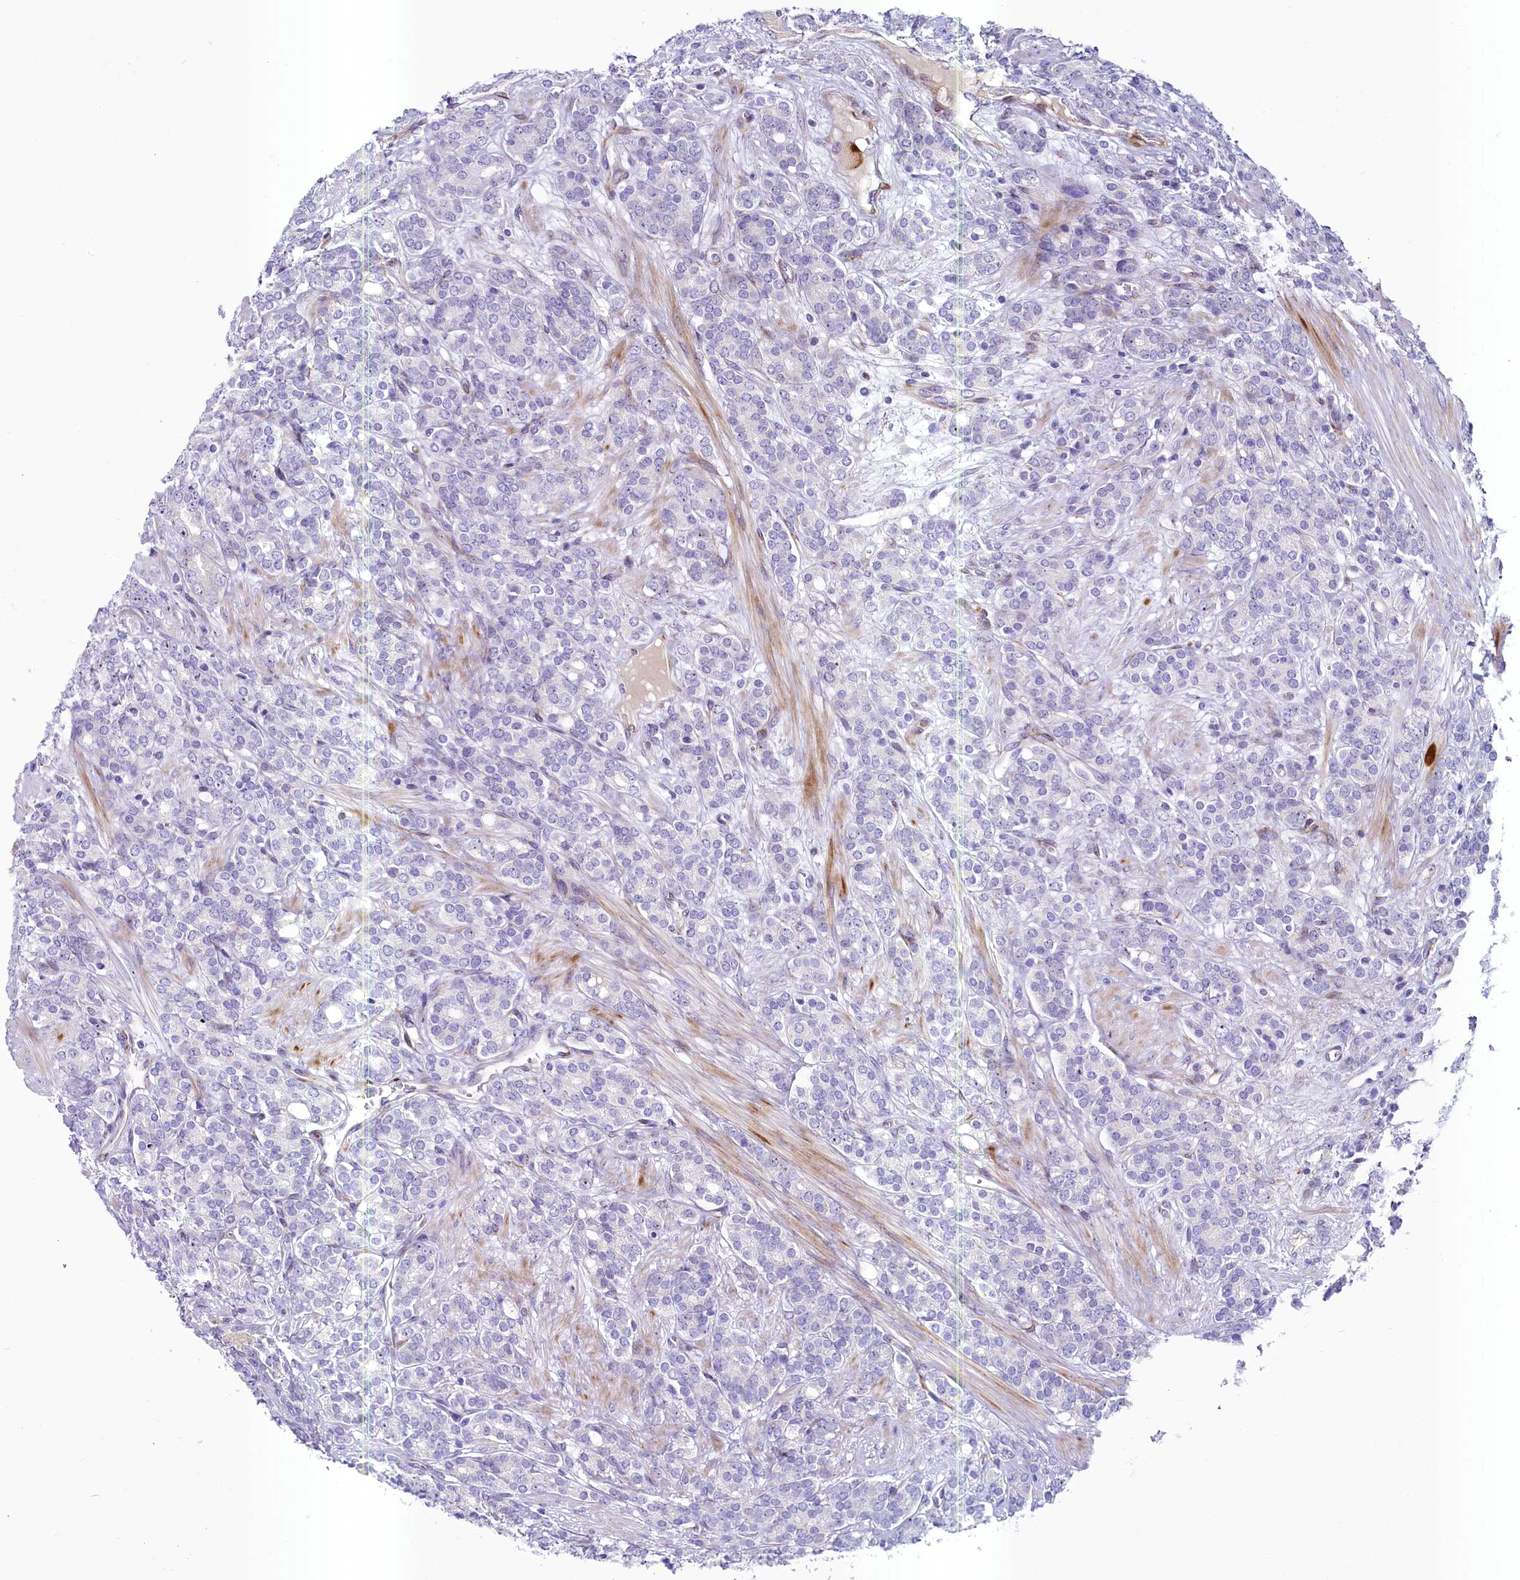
{"staining": {"intensity": "weak", "quantity": "<25%", "location": "nuclear"}, "tissue": "prostate cancer", "cell_type": "Tumor cells", "image_type": "cancer", "snomed": [{"axis": "morphology", "description": "Adenocarcinoma, High grade"}, {"axis": "topography", "description": "Prostate"}], "caption": "There is no significant staining in tumor cells of prostate cancer. (Stains: DAB immunohistochemistry (IHC) with hematoxylin counter stain, Microscopy: brightfield microscopy at high magnification).", "gene": "SH3TC2", "patient": {"sex": "male", "age": 62}}